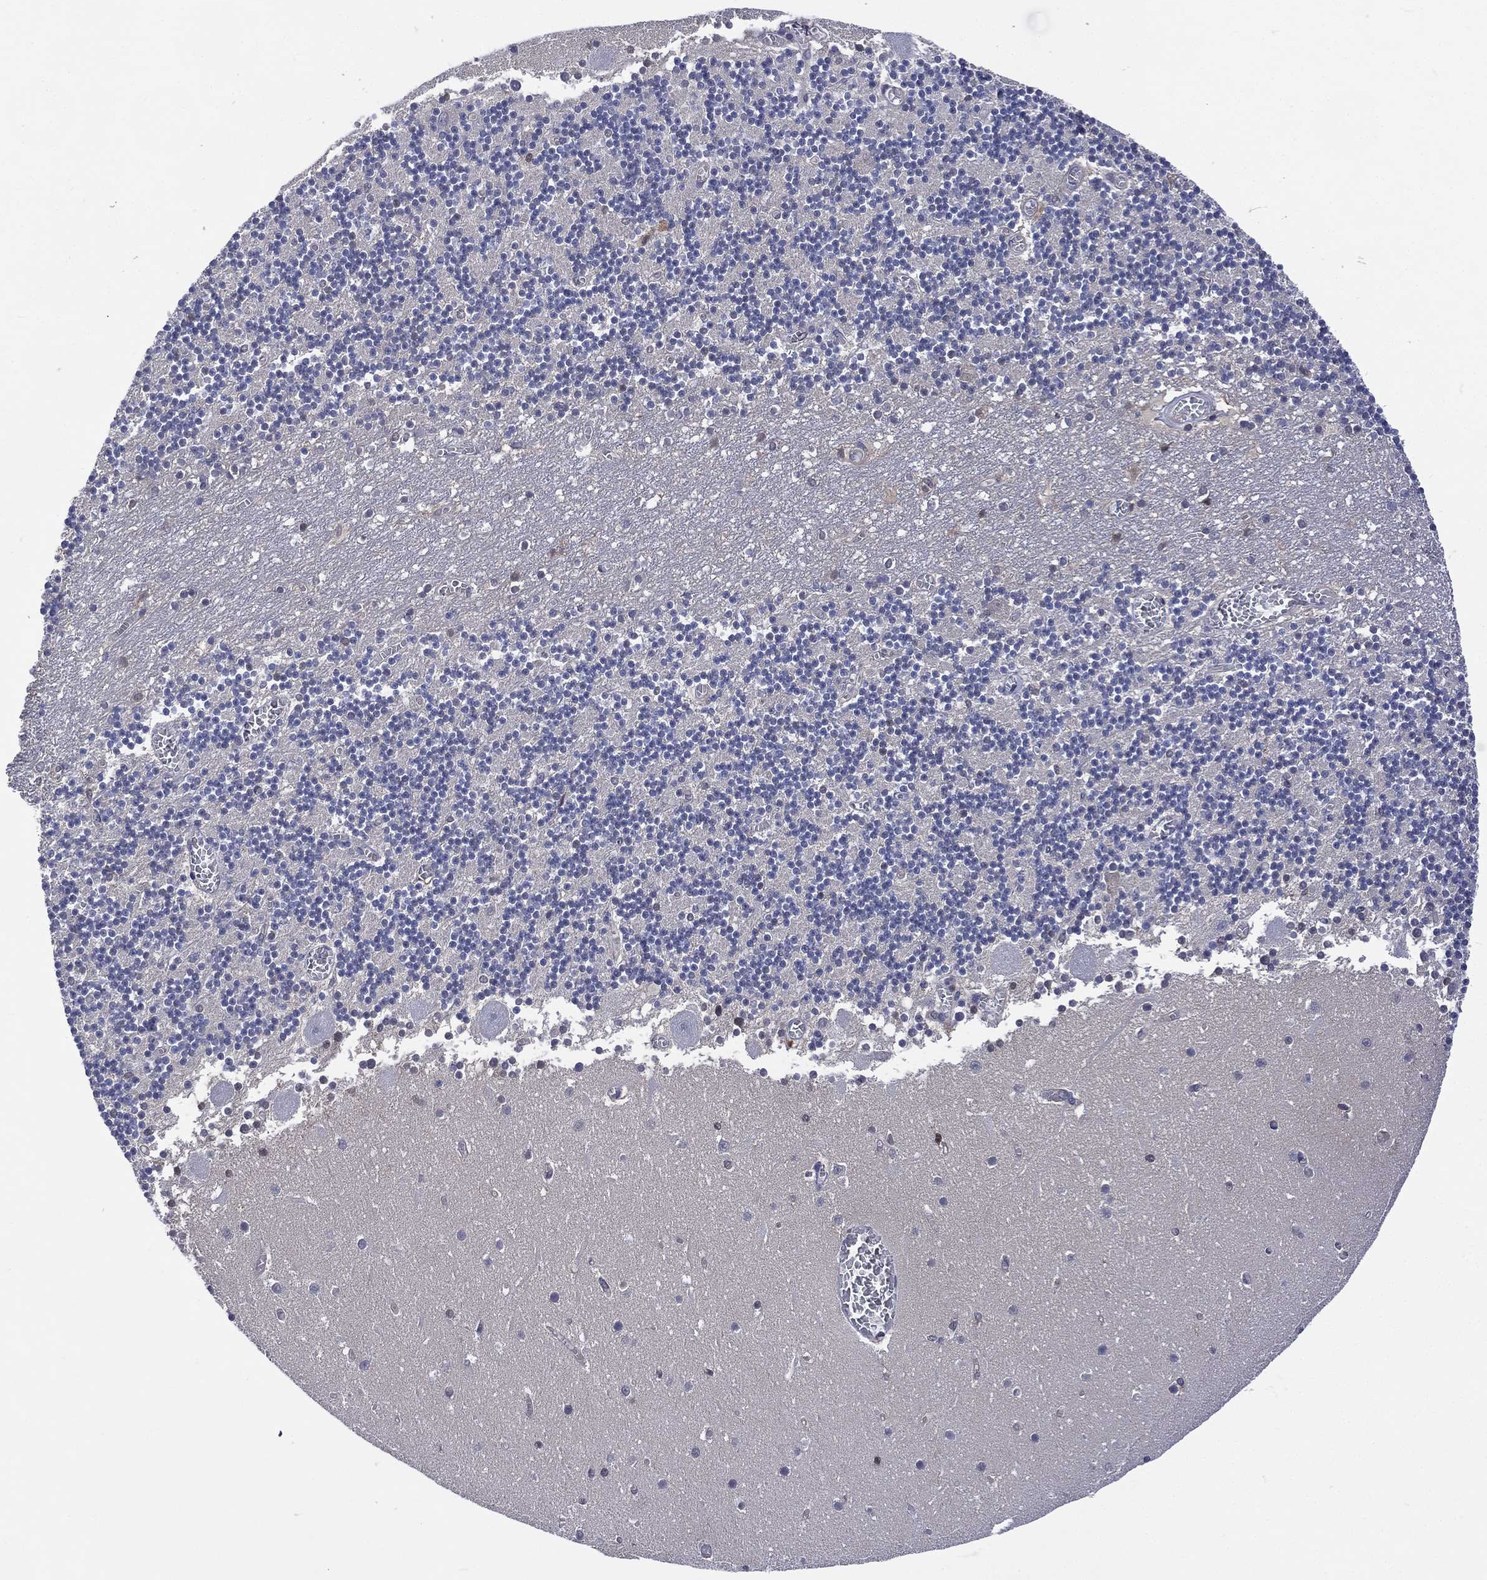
{"staining": {"intensity": "negative", "quantity": "none", "location": "none"}, "tissue": "cerebellum", "cell_type": "Cells in granular layer", "image_type": "normal", "snomed": [{"axis": "morphology", "description": "Normal tissue, NOS"}, {"axis": "topography", "description": "Cerebellum"}], "caption": "A micrograph of human cerebellum is negative for staining in cells in granular layer.", "gene": "MTAP", "patient": {"sex": "female", "age": 28}}